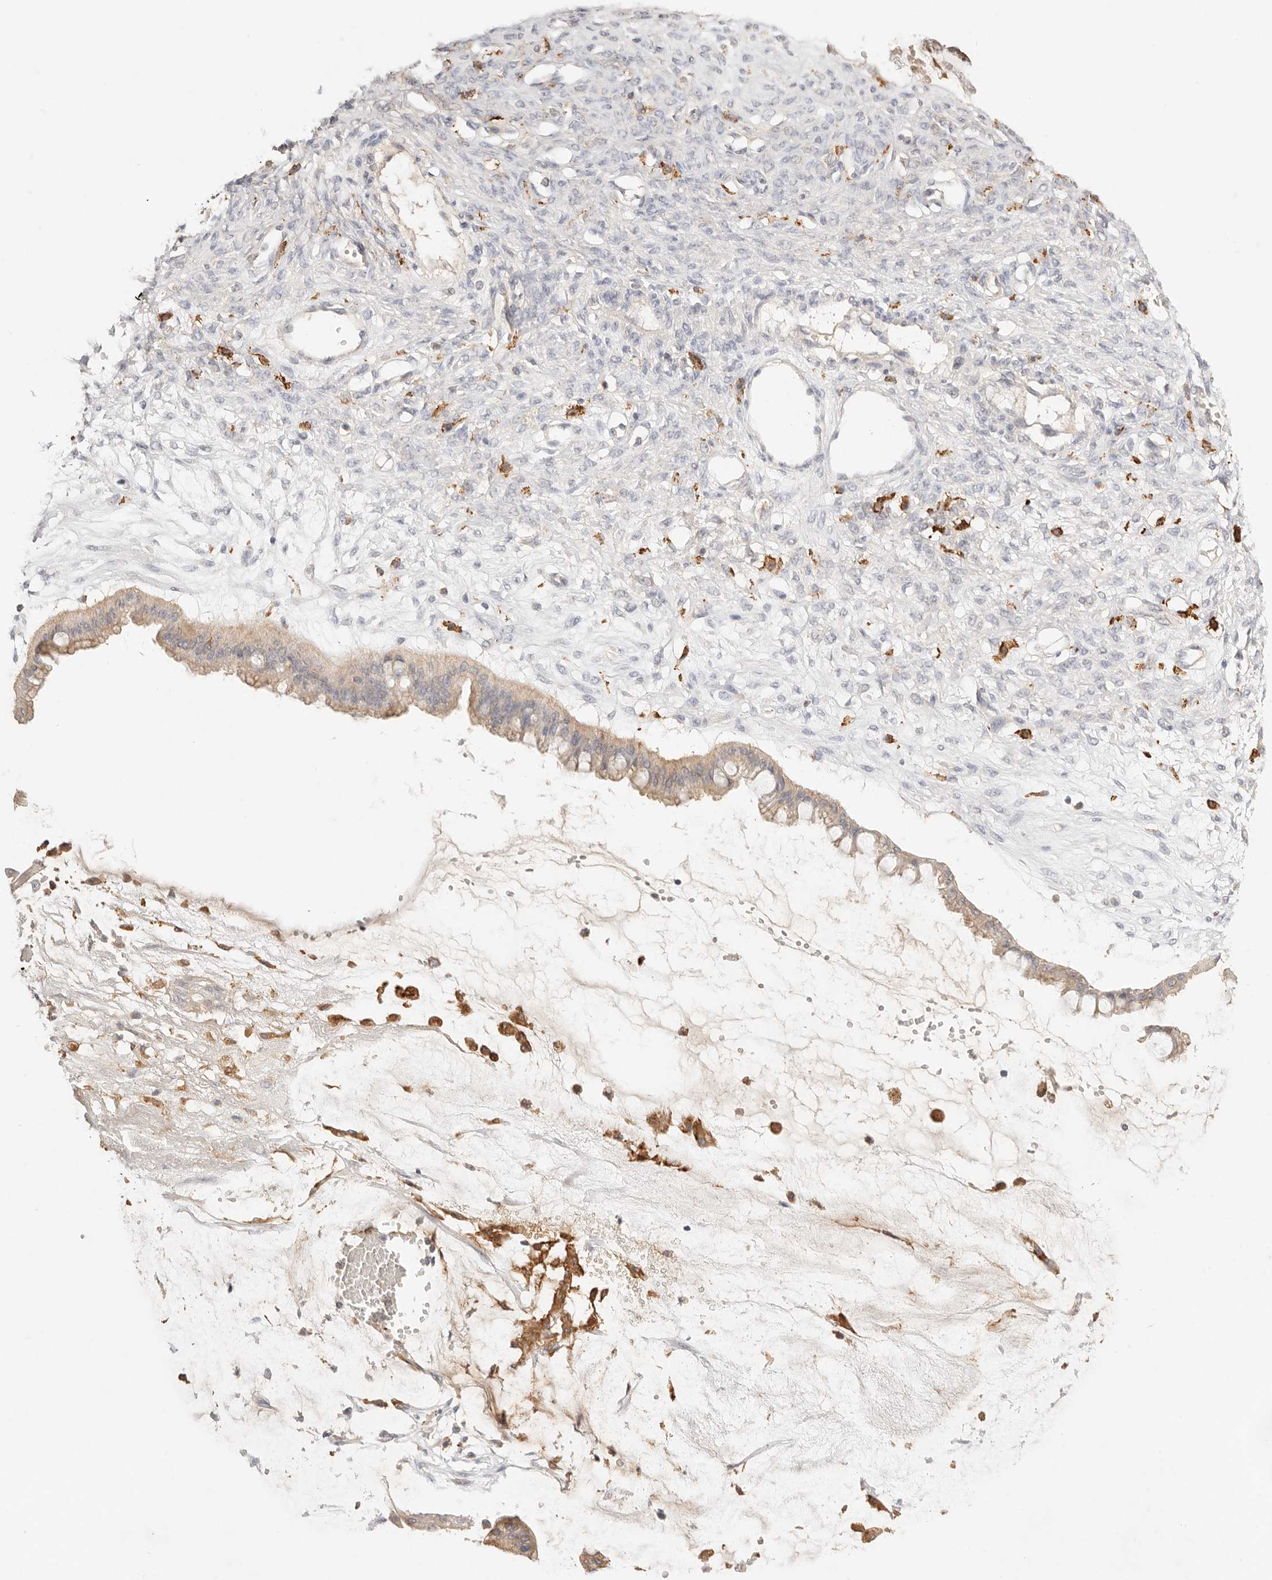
{"staining": {"intensity": "weak", "quantity": ">75%", "location": "cytoplasmic/membranous"}, "tissue": "ovarian cancer", "cell_type": "Tumor cells", "image_type": "cancer", "snomed": [{"axis": "morphology", "description": "Cystadenocarcinoma, mucinous, NOS"}, {"axis": "topography", "description": "Ovary"}], "caption": "Ovarian mucinous cystadenocarcinoma stained for a protein (brown) shows weak cytoplasmic/membranous positive staining in about >75% of tumor cells.", "gene": "HK2", "patient": {"sex": "female", "age": 73}}